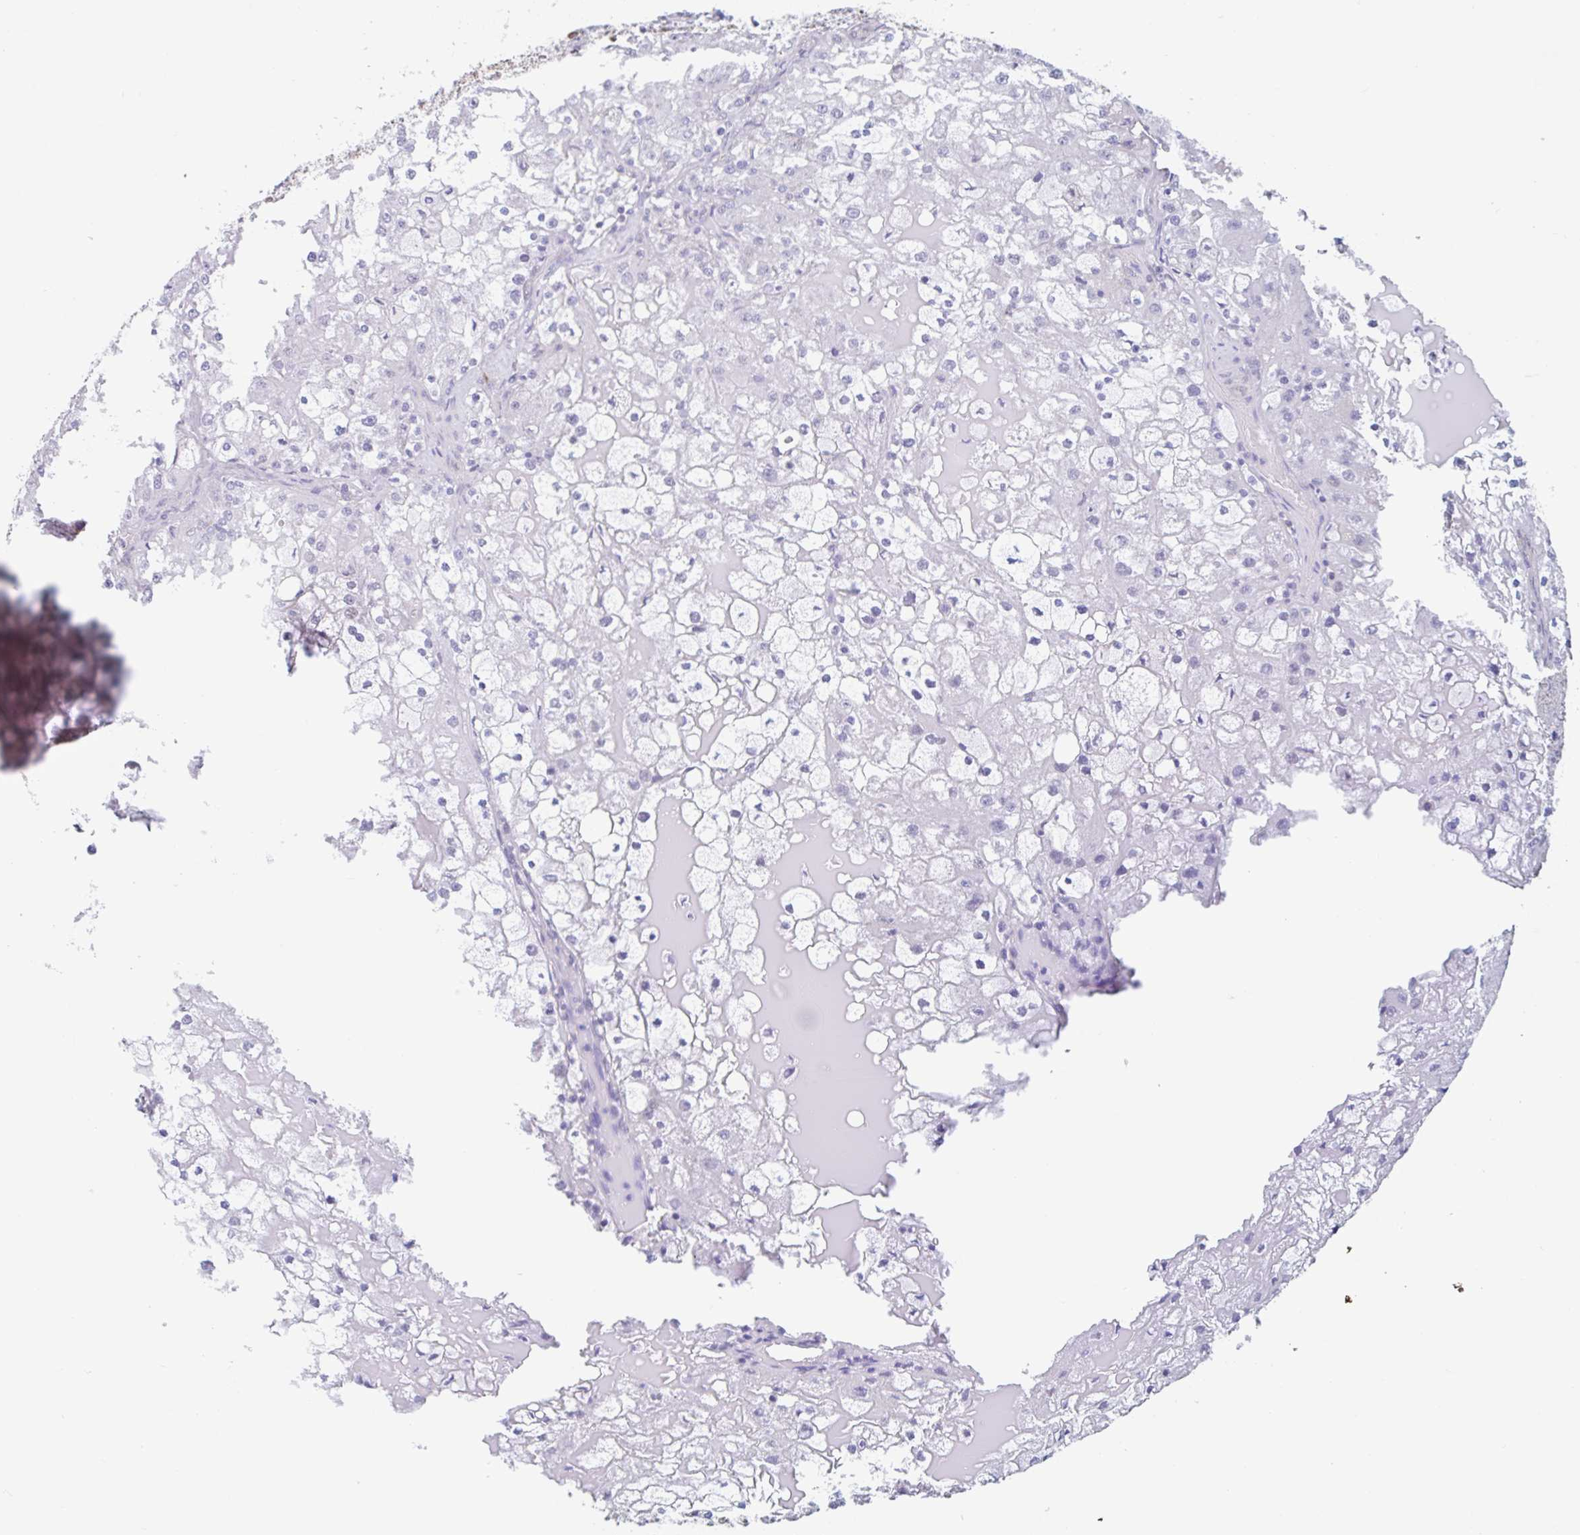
{"staining": {"intensity": "negative", "quantity": "none", "location": "none"}, "tissue": "renal cancer", "cell_type": "Tumor cells", "image_type": "cancer", "snomed": [{"axis": "morphology", "description": "Adenocarcinoma, NOS"}, {"axis": "topography", "description": "Kidney"}], "caption": "Immunohistochemistry (IHC) of renal cancer exhibits no staining in tumor cells. The staining is performed using DAB (3,3'-diaminobenzidine) brown chromogen with nuclei counter-stained in using hematoxylin.", "gene": "EFHD1", "patient": {"sex": "female", "age": 74}}